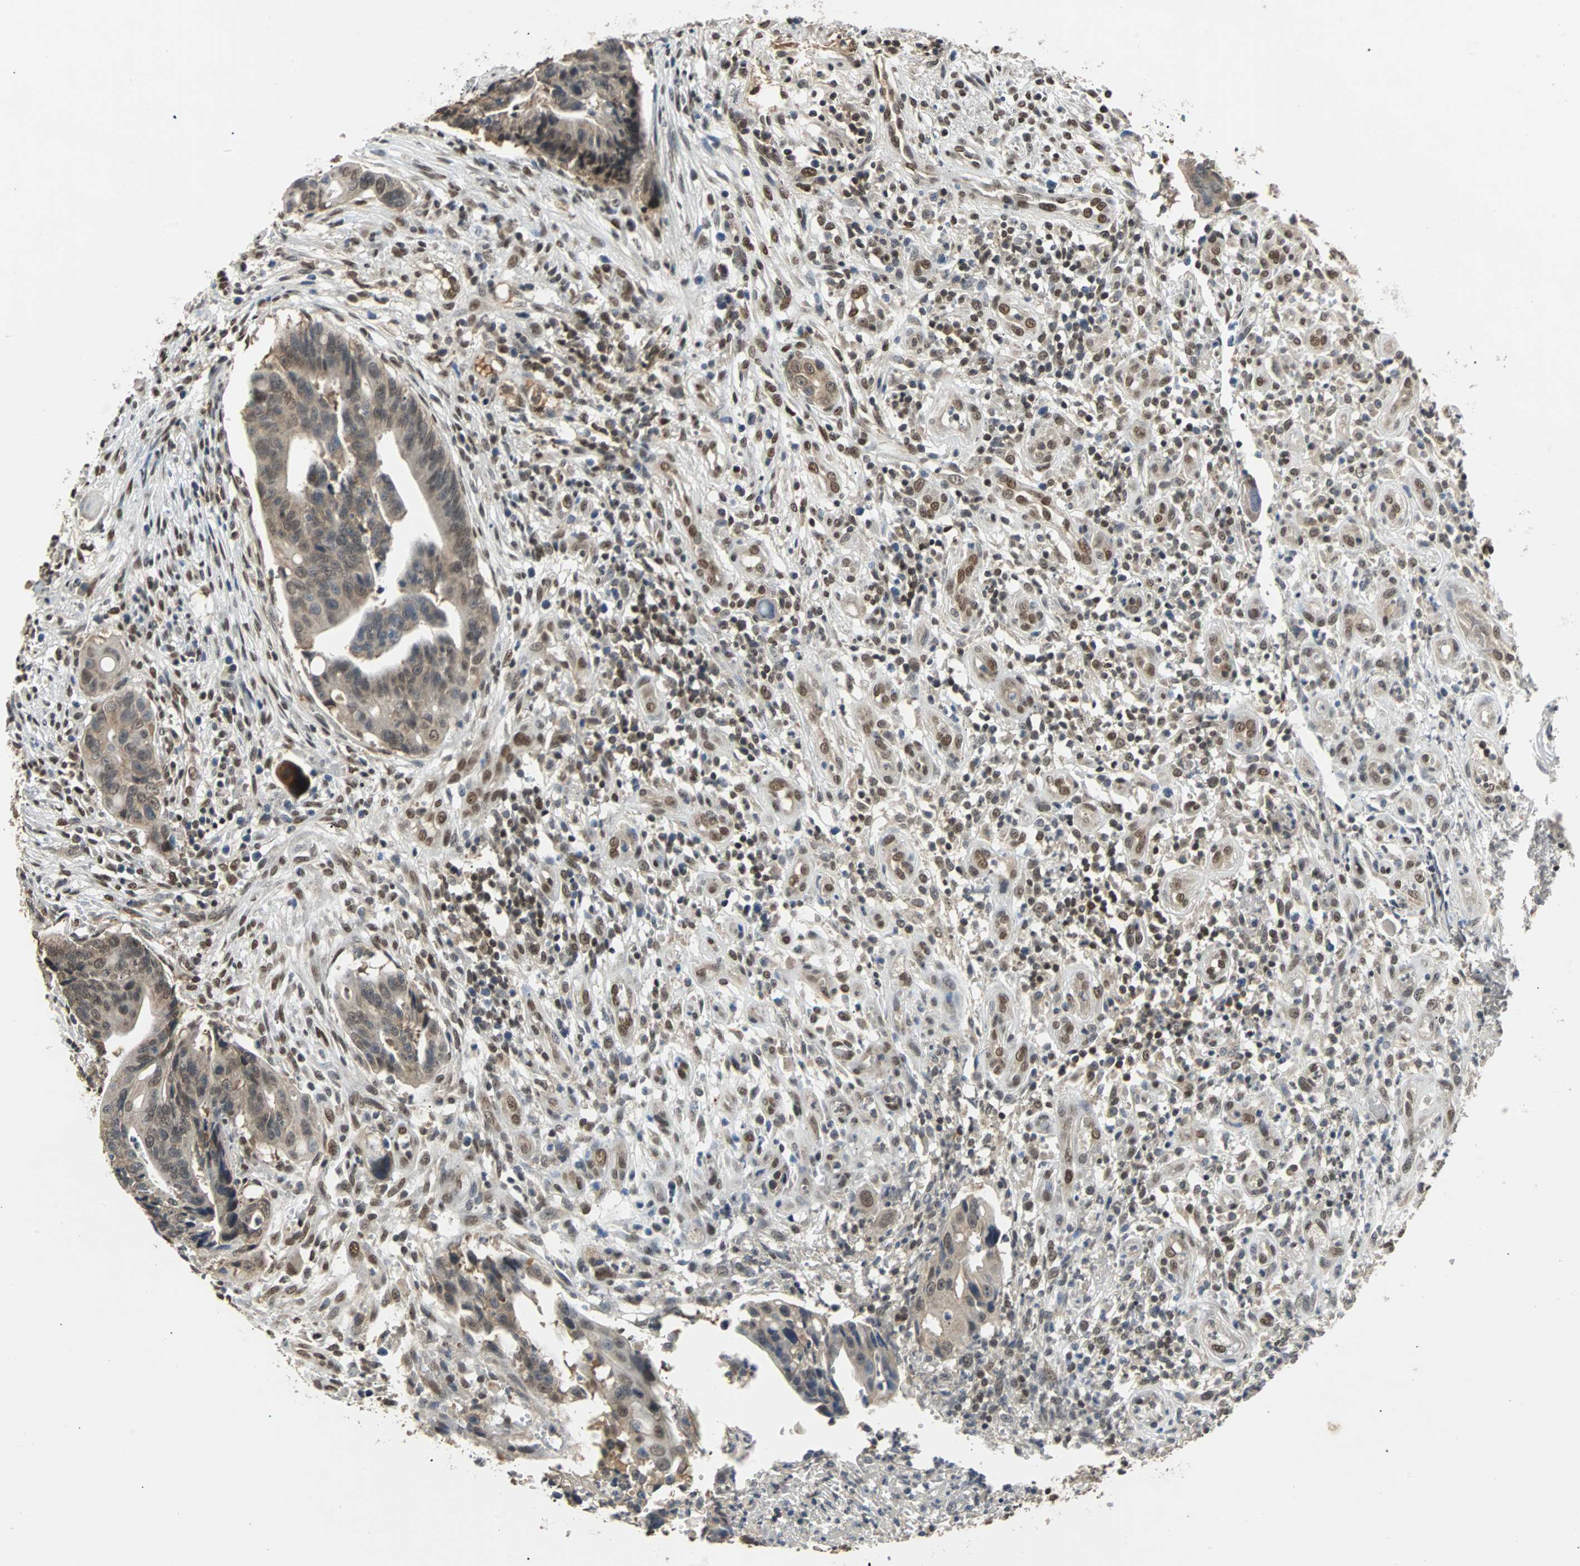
{"staining": {"intensity": "weak", "quantity": ">75%", "location": "cytoplasmic/membranous"}, "tissue": "colorectal cancer", "cell_type": "Tumor cells", "image_type": "cancer", "snomed": [{"axis": "morphology", "description": "Adenocarcinoma, NOS"}, {"axis": "topography", "description": "Colon"}], "caption": "Immunohistochemistry (DAB) staining of colorectal cancer displays weak cytoplasmic/membranous protein positivity in approximately >75% of tumor cells. The protein of interest is stained brown, and the nuclei are stained in blue (DAB (3,3'-diaminobenzidine) IHC with brightfield microscopy, high magnification).", "gene": "PHC1", "patient": {"sex": "female", "age": 57}}